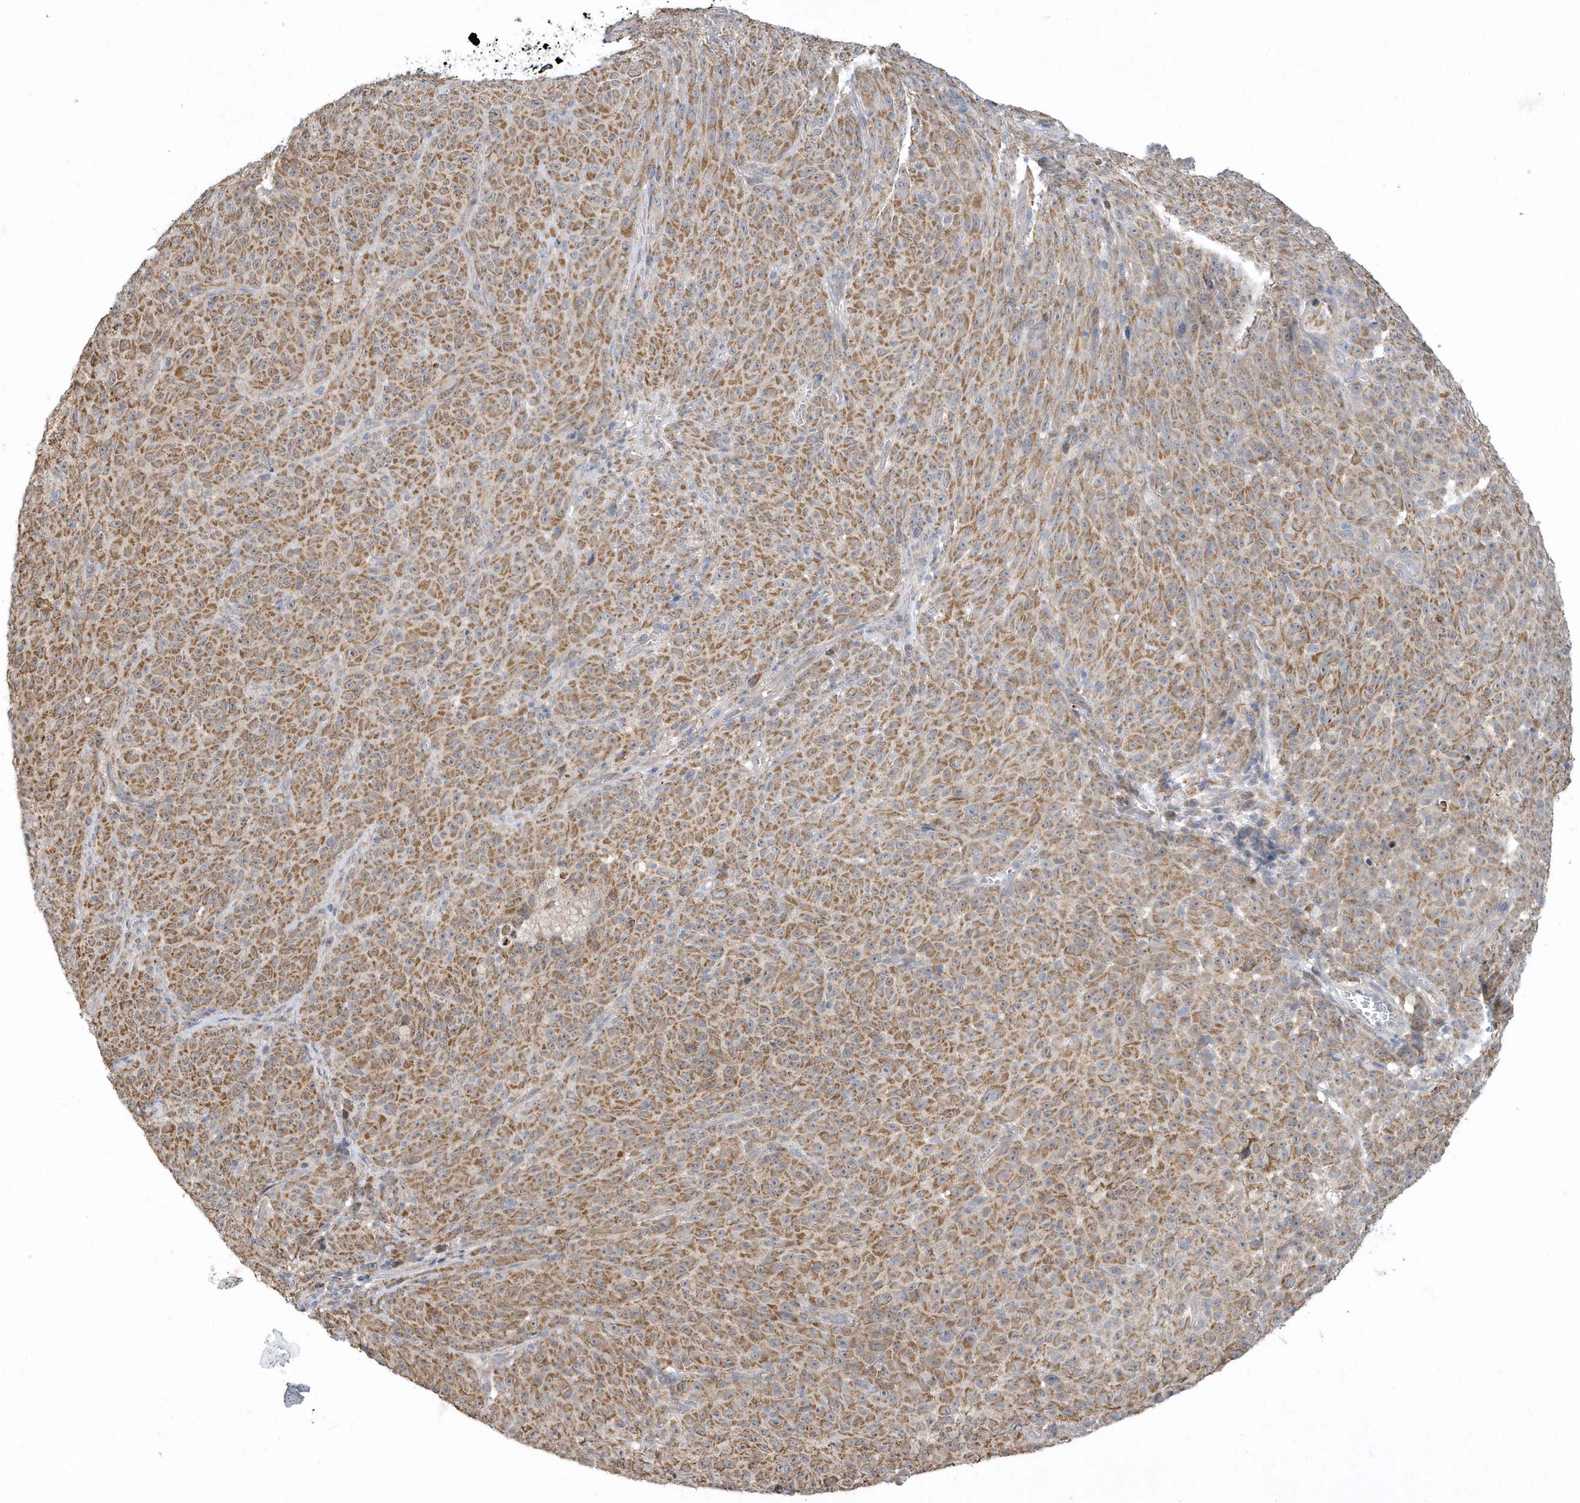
{"staining": {"intensity": "moderate", "quantity": ">75%", "location": "cytoplasmic/membranous"}, "tissue": "melanoma", "cell_type": "Tumor cells", "image_type": "cancer", "snomed": [{"axis": "morphology", "description": "Malignant melanoma, NOS"}, {"axis": "topography", "description": "Skin"}], "caption": "Moderate cytoplasmic/membranous expression for a protein is identified in about >75% of tumor cells of melanoma using immunohistochemistry (IHC).", "gene": "SLX9", "patient": {"sex": "female", "age": 82}}